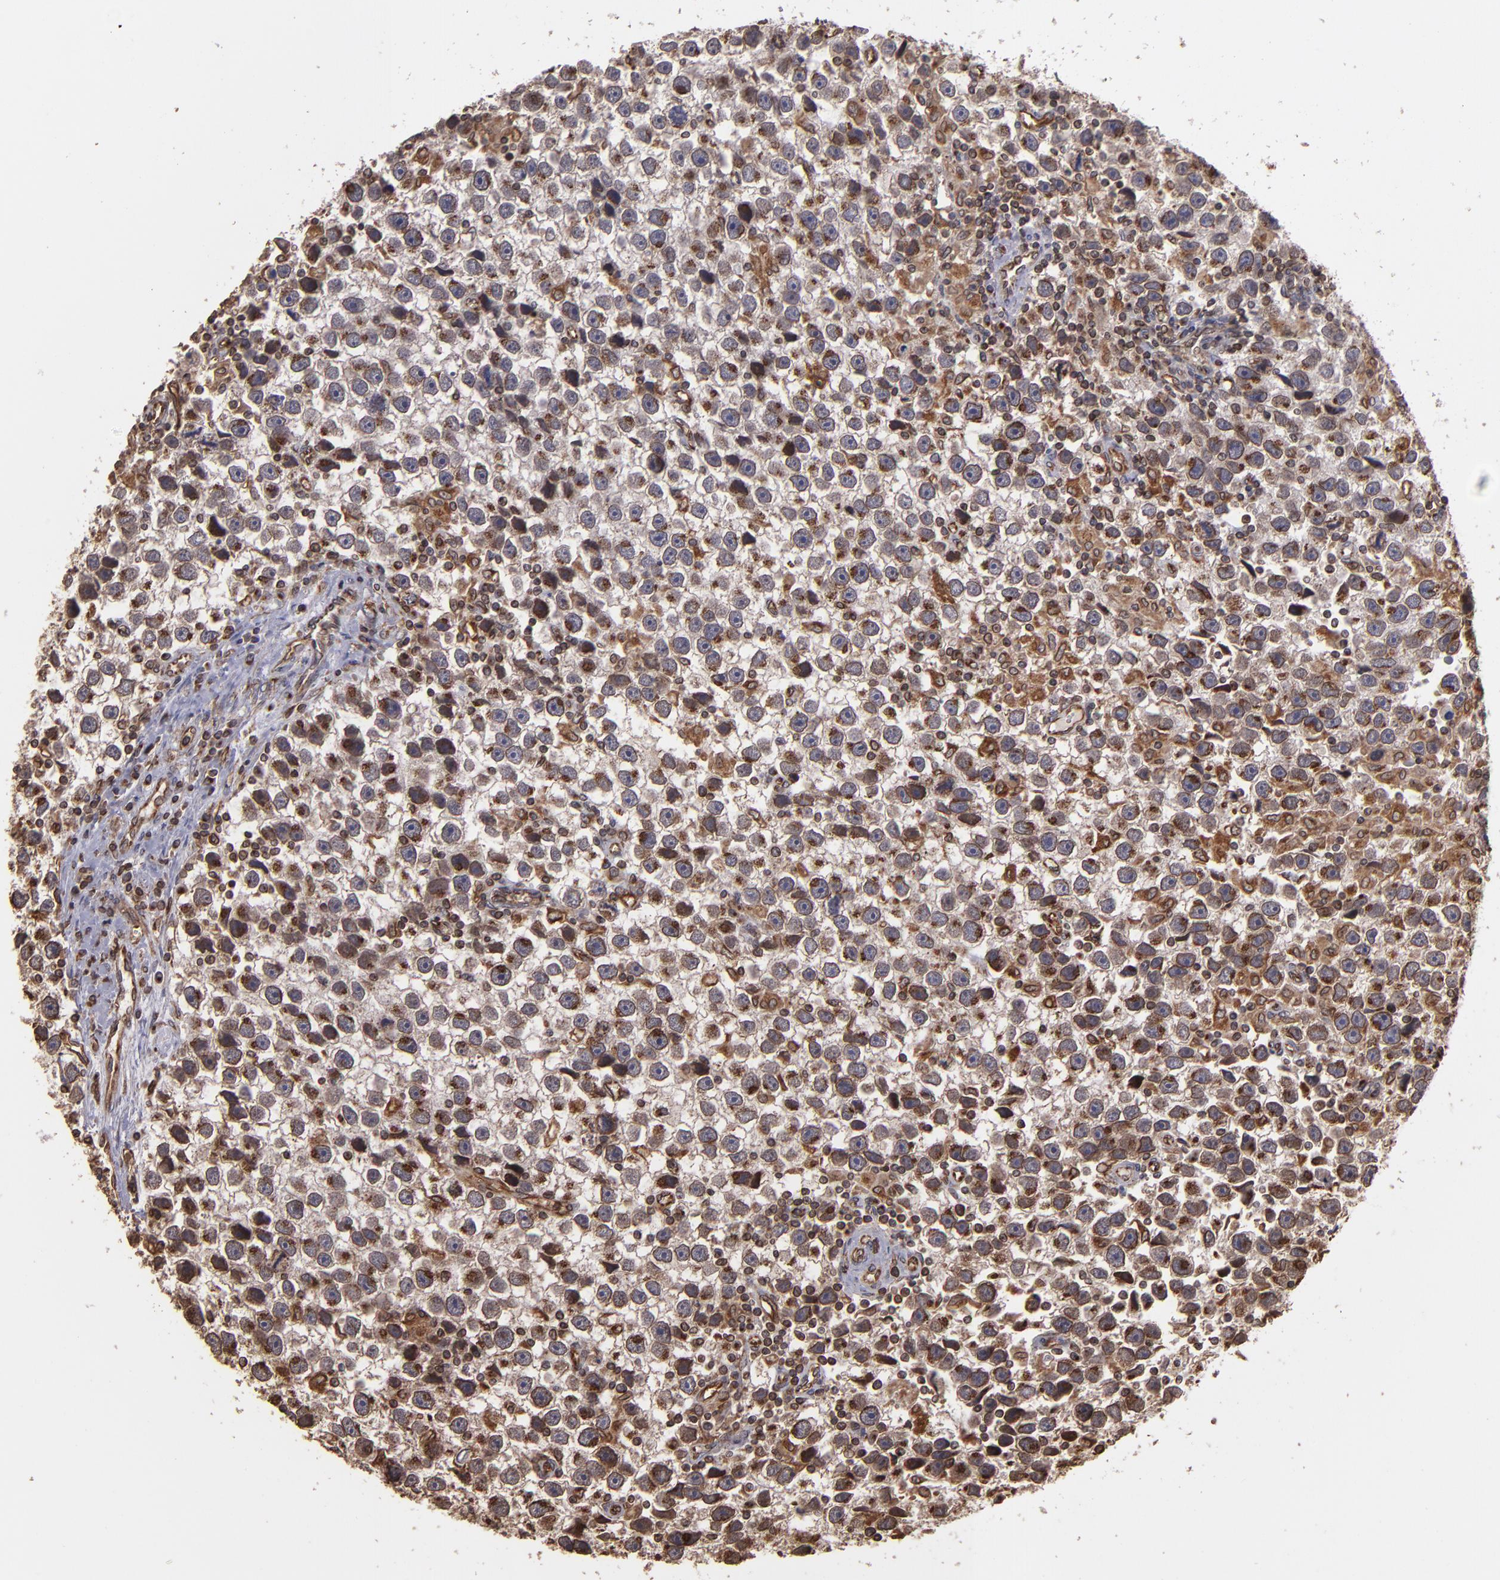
{"staining": {"intensity": "strong", "quantity": ">75%", "location": "cytoplasmic/membranous"}, "tissue": "testis cancer", "cell_type": "Tumor cells", "image_type": "cancer", "snomed": [{"axis": "morphology", "description": "Seminoma, NOS"}, {"axis": "topography", "description": "Testis"}], "caption": "Immunohistochemical staining of human testis cancer (seminoma) displays high levels of strong cytoplasmic/membranous positivity in approximately >75% of tumor cells. (DAB = brown stain, brightfield microscopy at high magnification).", "gene": "TRIP11", "patient": {"sex": "male", "age": 43}}